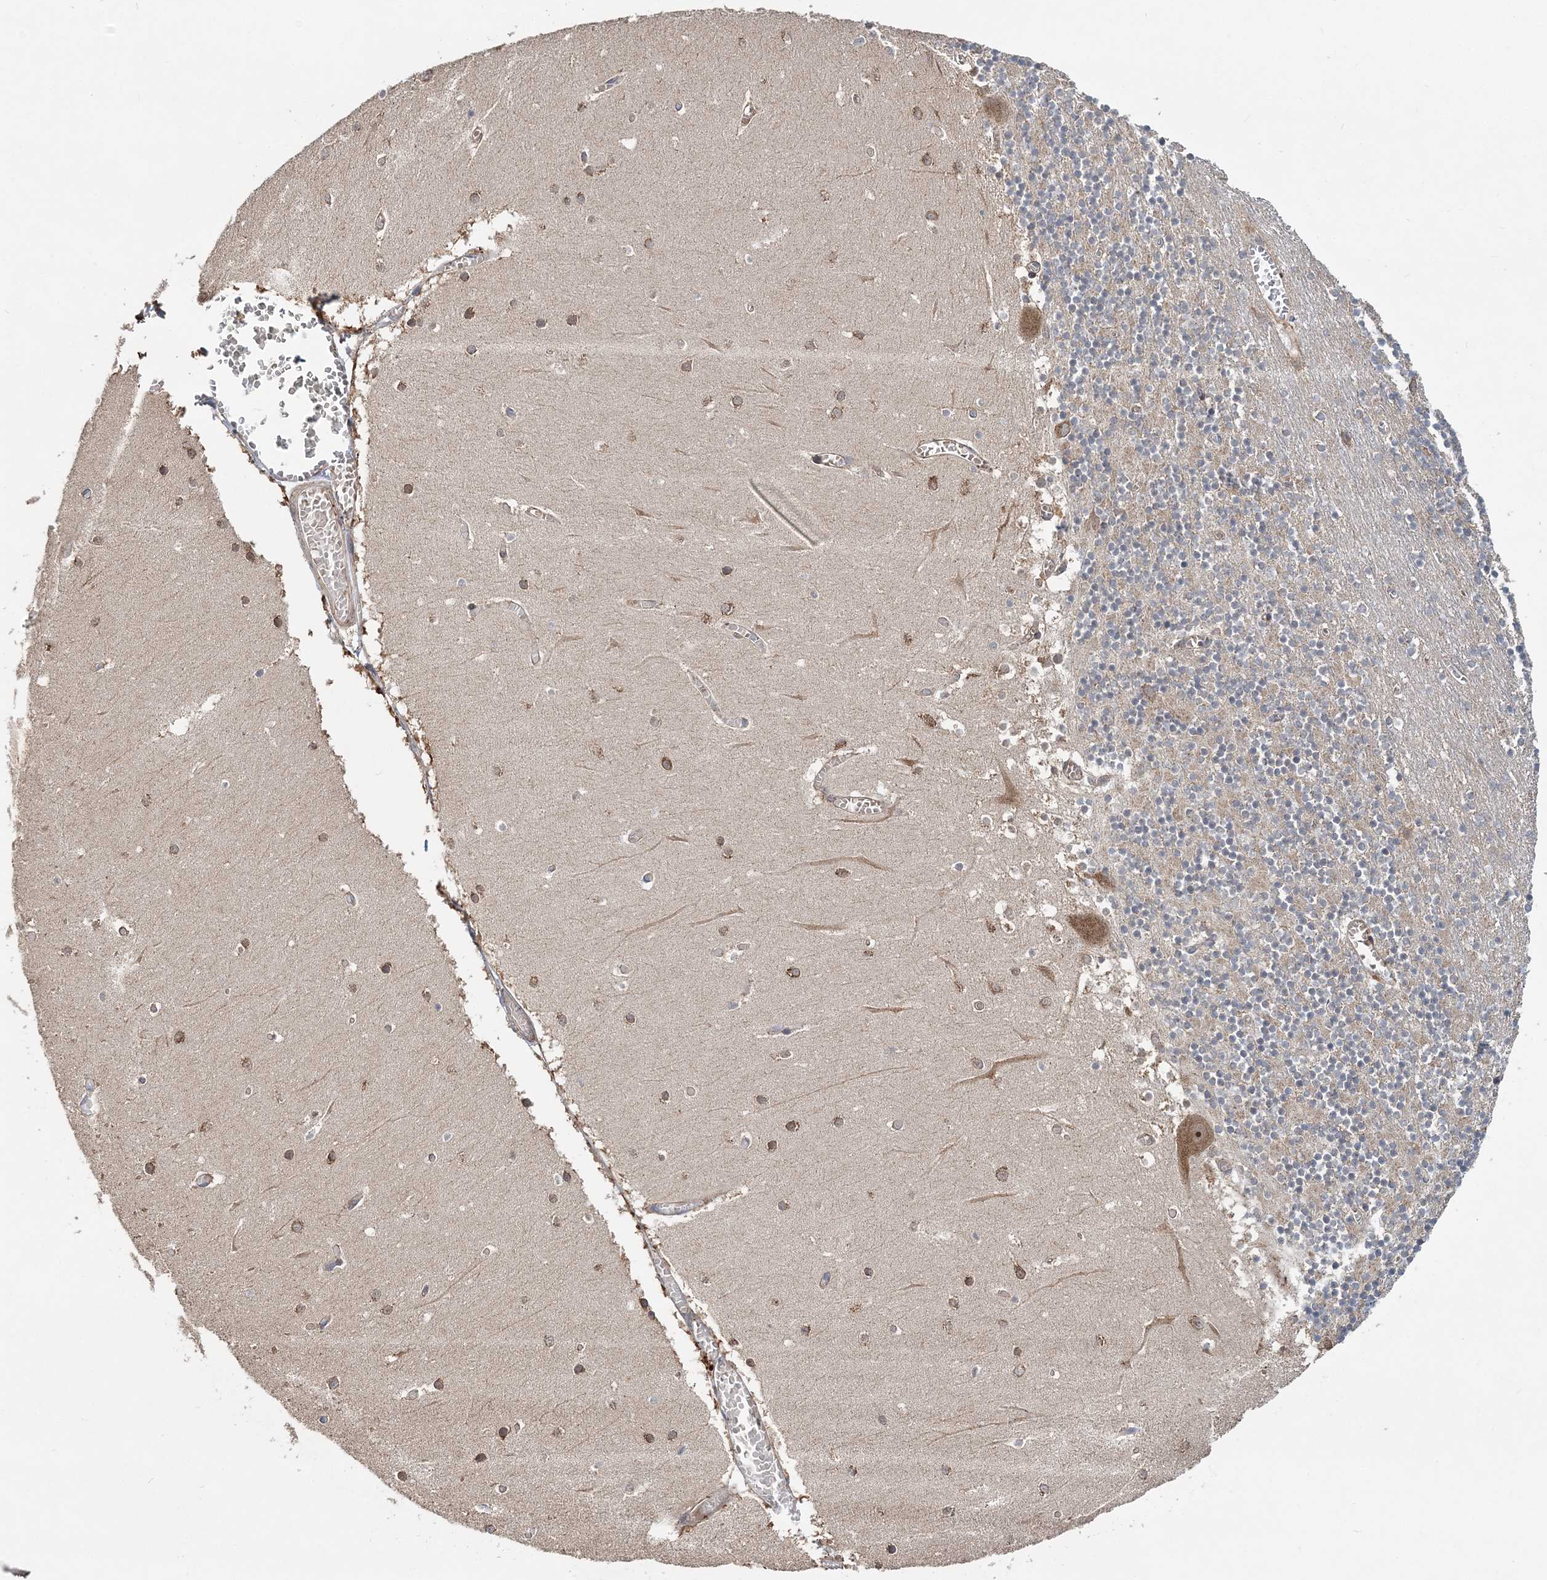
{"staining": {"intensity": "moderate", "quantity": "25%-75%", "location": "cytoplasmic/membranous"}, "tissue": "cerebellum", "cell_type": "Cells in granular layer", "image_type": "normal", "snomed": [{"axis": "morphology", "description": "Normal tissue, NOS"}, {"axis": "topography", "description": "Cerebellum"}], "caption": "Immunohistochemistry (IHC) histopathology image of benign human cerebellum stained for a protein (brown), which displays medium levels of moderate cytoplasmic/membranous positivity in about 25%-75% of cells in granular layer.", "gene": "KIF4A", "patient": {"sex": "female", "age": 28}}